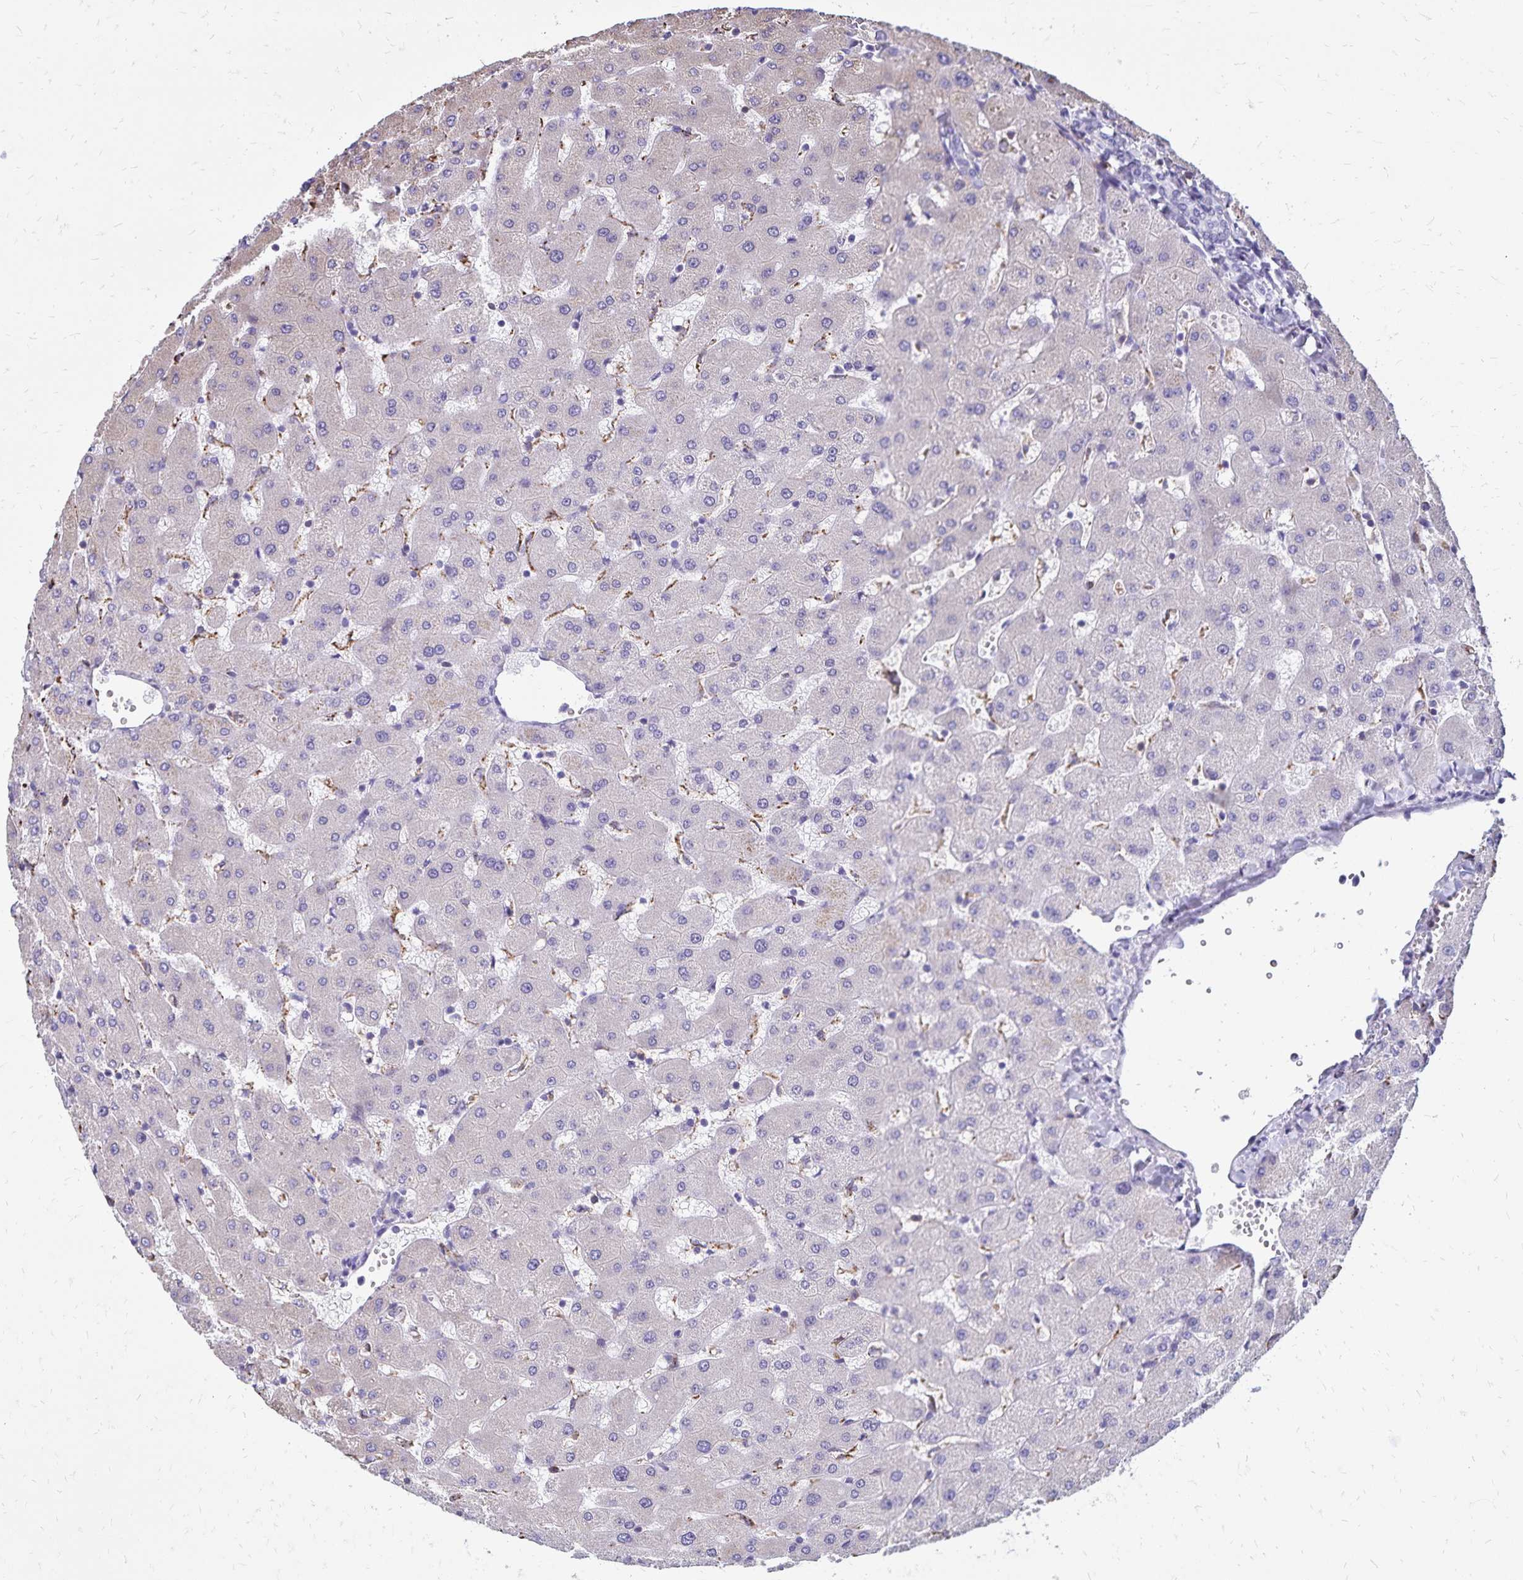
{"staining": {"intensity": "negative", "quantity": "none", "location": "none"}, "tissue": "liver", "cell_type": "Cholangiocytes", "image_type": "normal", "snomed": [{"axis": "morphology", "description": "Normal tissue, NOS"}, {"axis": "topography", "description": "Liver"}], "caption": "Image shows no significant protein staining in cholangiocytes of unremarkable liver. Brightfield microscopy of immunohistochemistry stained with DAB (brown) and hematoxylin (blue), captured at high magnification.", "gene": "CD27", "patient": {"sex": "female", "age": 63}}